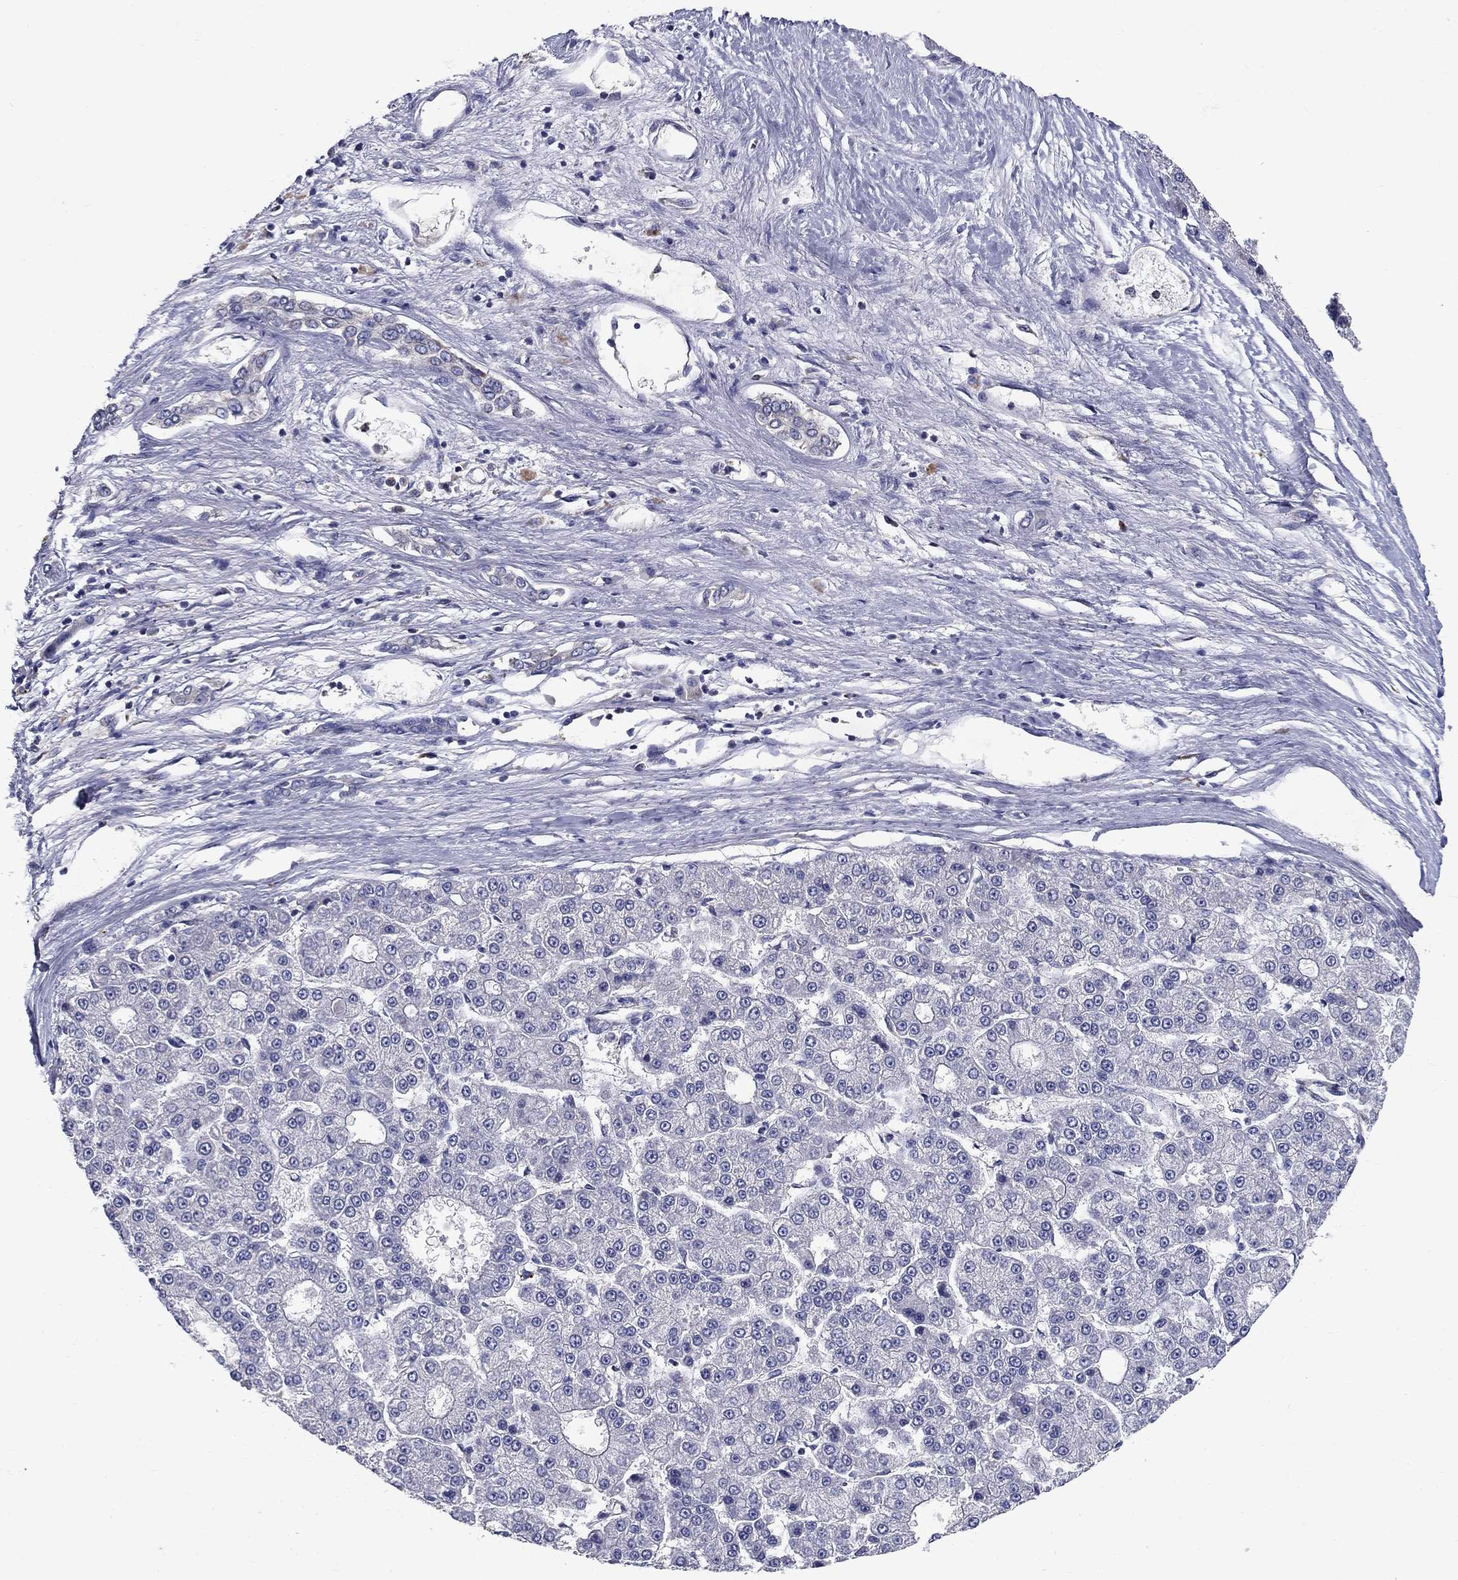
{"staining": {"intensity": "negative", "quantity": "none", "location": "none"}, "tissue": "liver cancer", "cell_type": "Tumor cells", "image_type": "cancer", "snomed": [{"axis": "morphology", "description": "Carcinoma, Hepatocellular, NOS"}, {"axis": "topography", "description": "Liver"}], "caption": "Tumor cells show no significant protein expression in liver hepatocellular carcinoma.", "gene": "GLTP", "patient": {"sex": "male", "age": 70}}